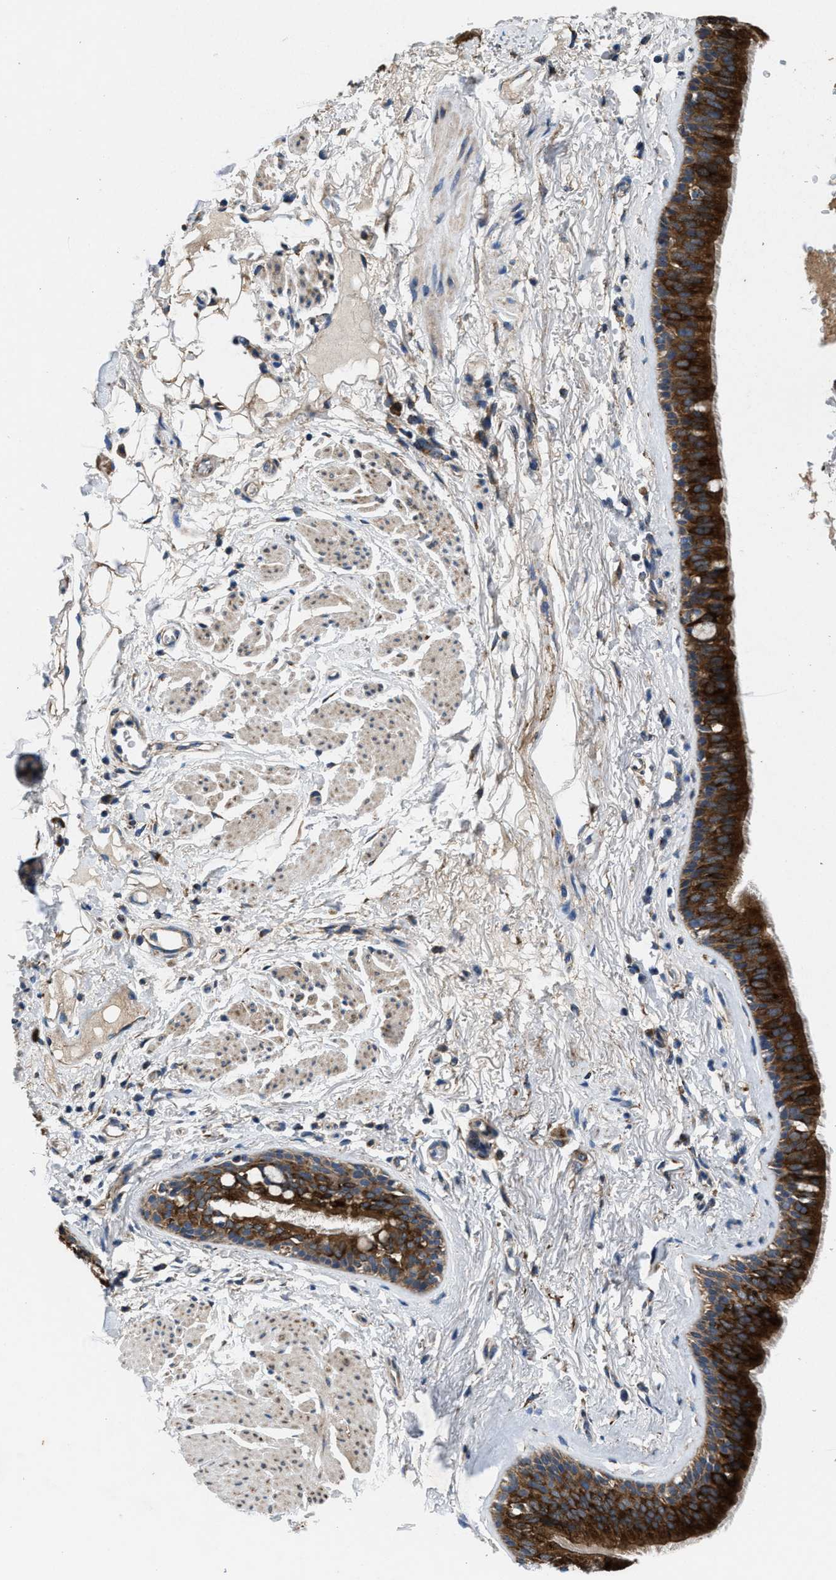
{"staining": {"intensity": "strong", "quantity": ">75%", "location": "cytoplasmic/membranous"}, "tissue": "bronchus", "cell_type": "Respiratory epithelial cells", "image_type": "normal", "snomed": [{"axis": "morphology", "description": "Normal tissue, NOS"}, {"axis": "topography", "description": "Cartilage tissue"}], "caption": "Bronchus stained with a brown dye displays strong cytoplasmic/membranous positive expression in approximately >75% of respiratory epithelial cells.", "gene": "PDP1", "patient": {"sex": "female", "age": 63}}